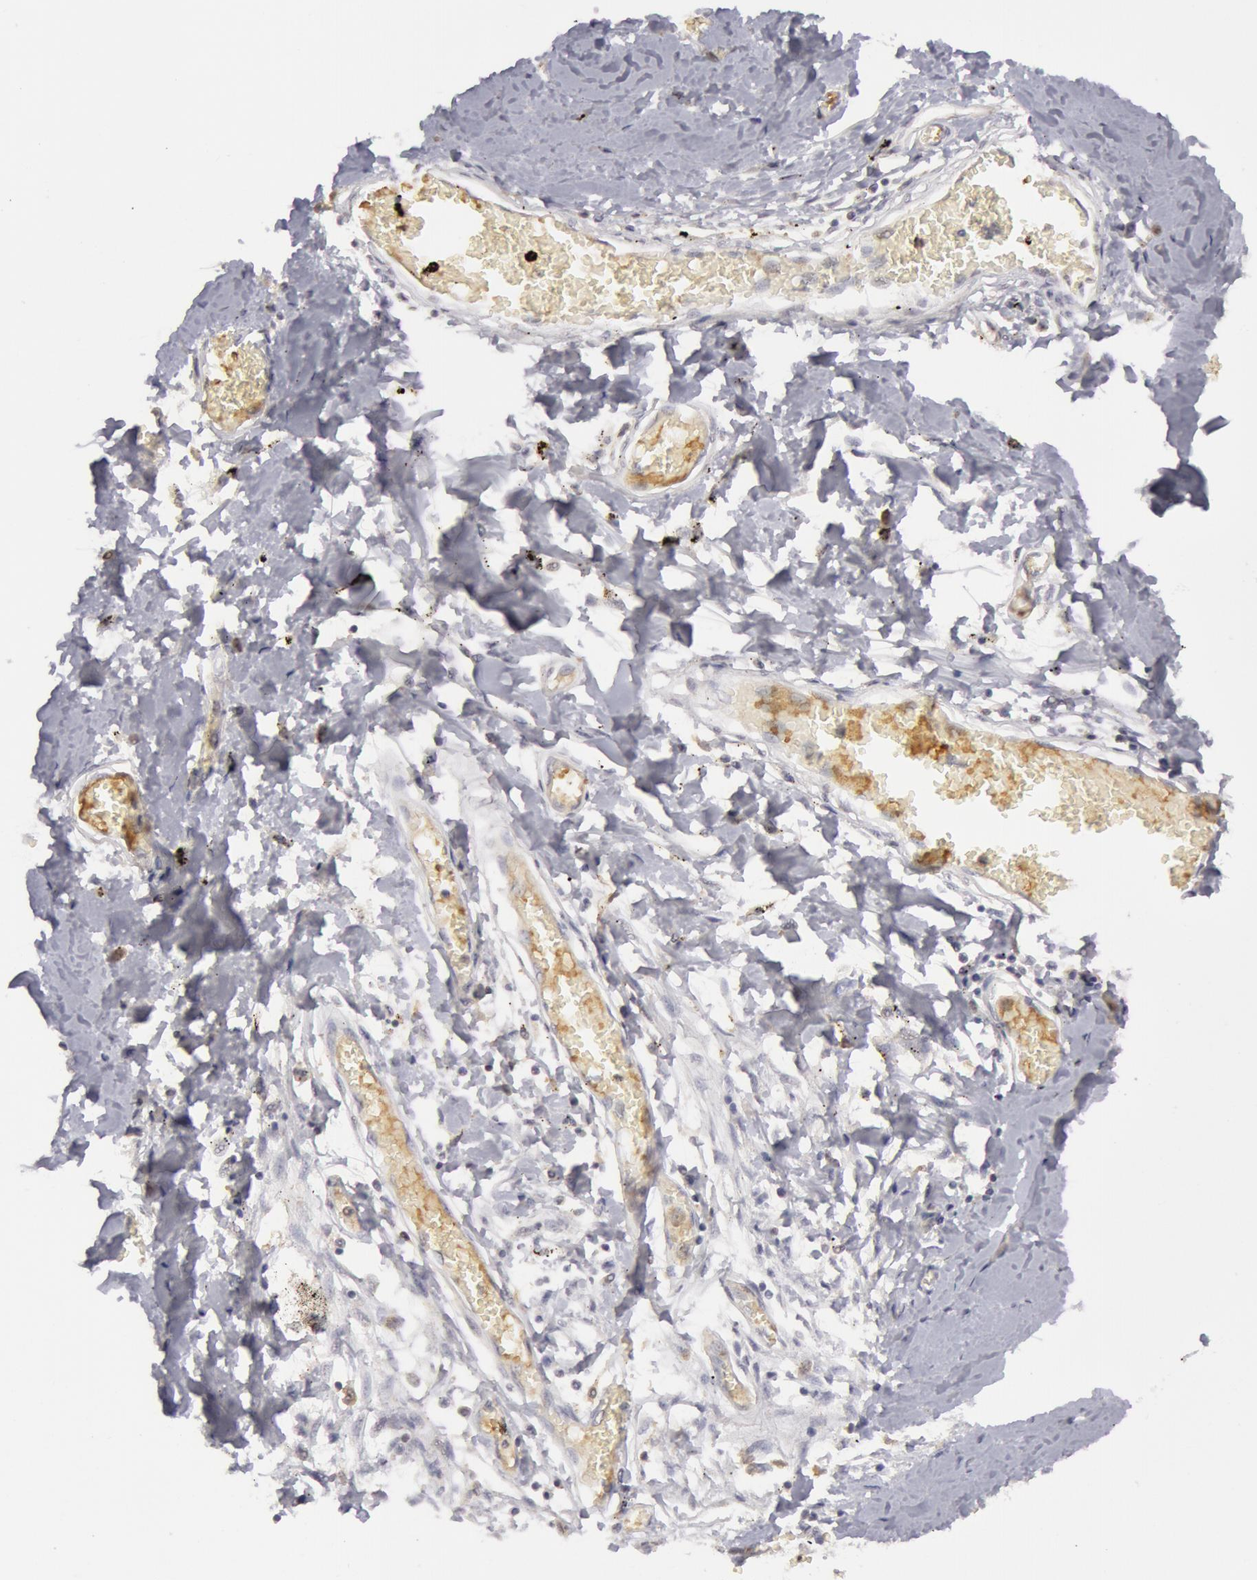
{"staining": {"intensity": "weak", "quantity": "<25%", "location": "cytoplasmic/membranous"}, "tissue": "adipose tissue", "cell_type": "Adipocytes", "image_type": "normal", "snomed": [{"axis": "morphology", "description": "Normal tissue, NOS"}, {"axis": "morphology", "description": "Sarcoma, NOS"}, {"axis": "topography", "description": "Skin"}, {"axis": "topography", "description": "Soft tissue"}], "caption": "The micrograph demonstrates no significant positivity in adipocytes of adipose tissue. The staining was performed using DAB to visualize the protein expression in brown, while the nuclei were stained in blue with hematoxylin (Magnification: 20x).", "gene": "CAT", "patient": {"sex": "female", "age": 51}}